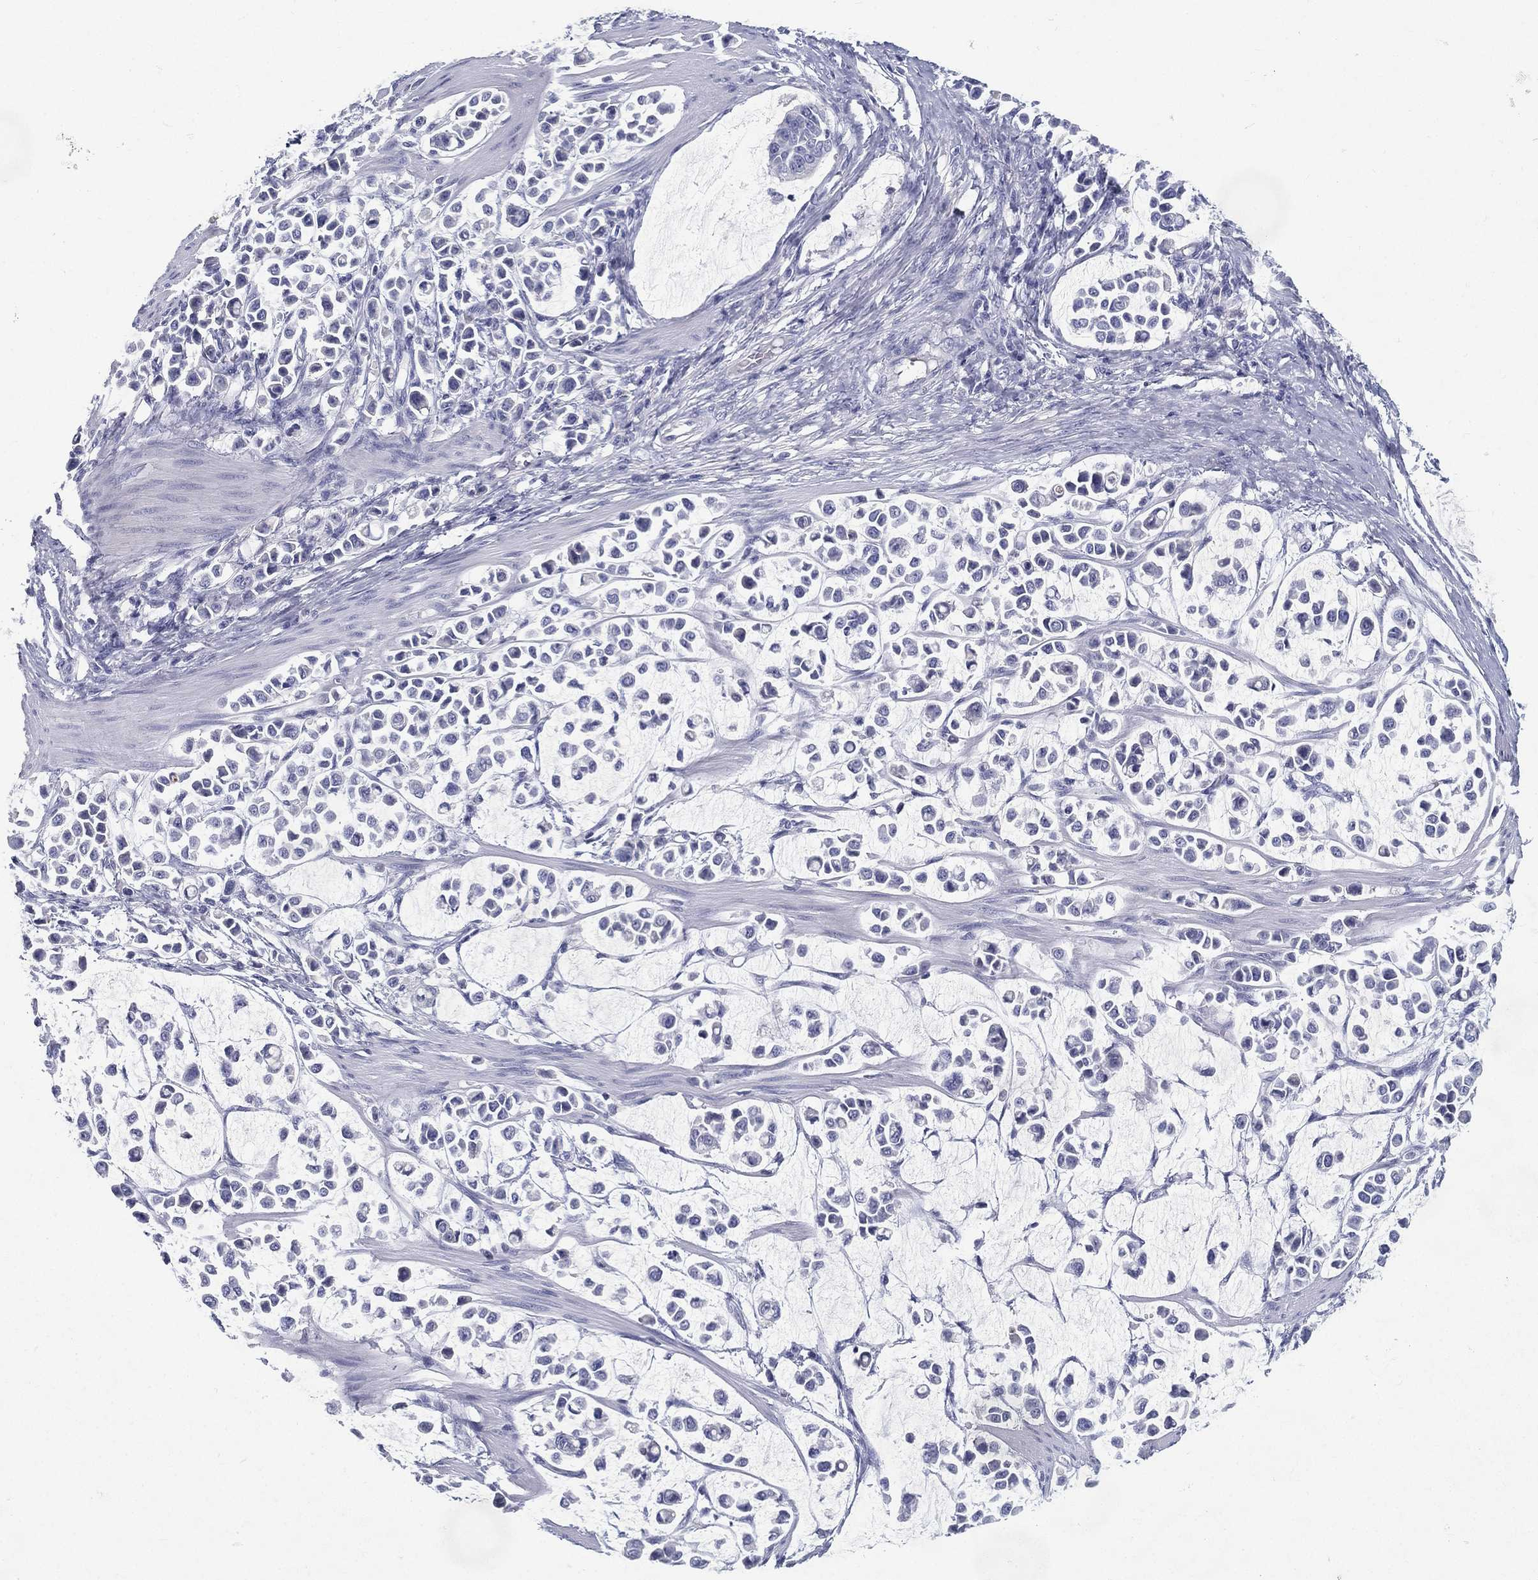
{"staining": {"intensity": "negative", "quantity": "none", "location": "none"}, "tissue": "stomach cancer", "cell_type": "Tumor cells", "image_type": "cancer", "snomed": [{"axis": "morphology", "description": "Adenocarcinoma, NOS"}, {"axis": "topography", "description": "Stomach"}], "caption": "Tumor cells are negative for protein expression in human stomach cancer. (Brightfield microscopy of DAB immunohistochemistry (IHC) at high magnification).", "gene": "RGS13", "patient": {"sex": "male", "age": 82}}